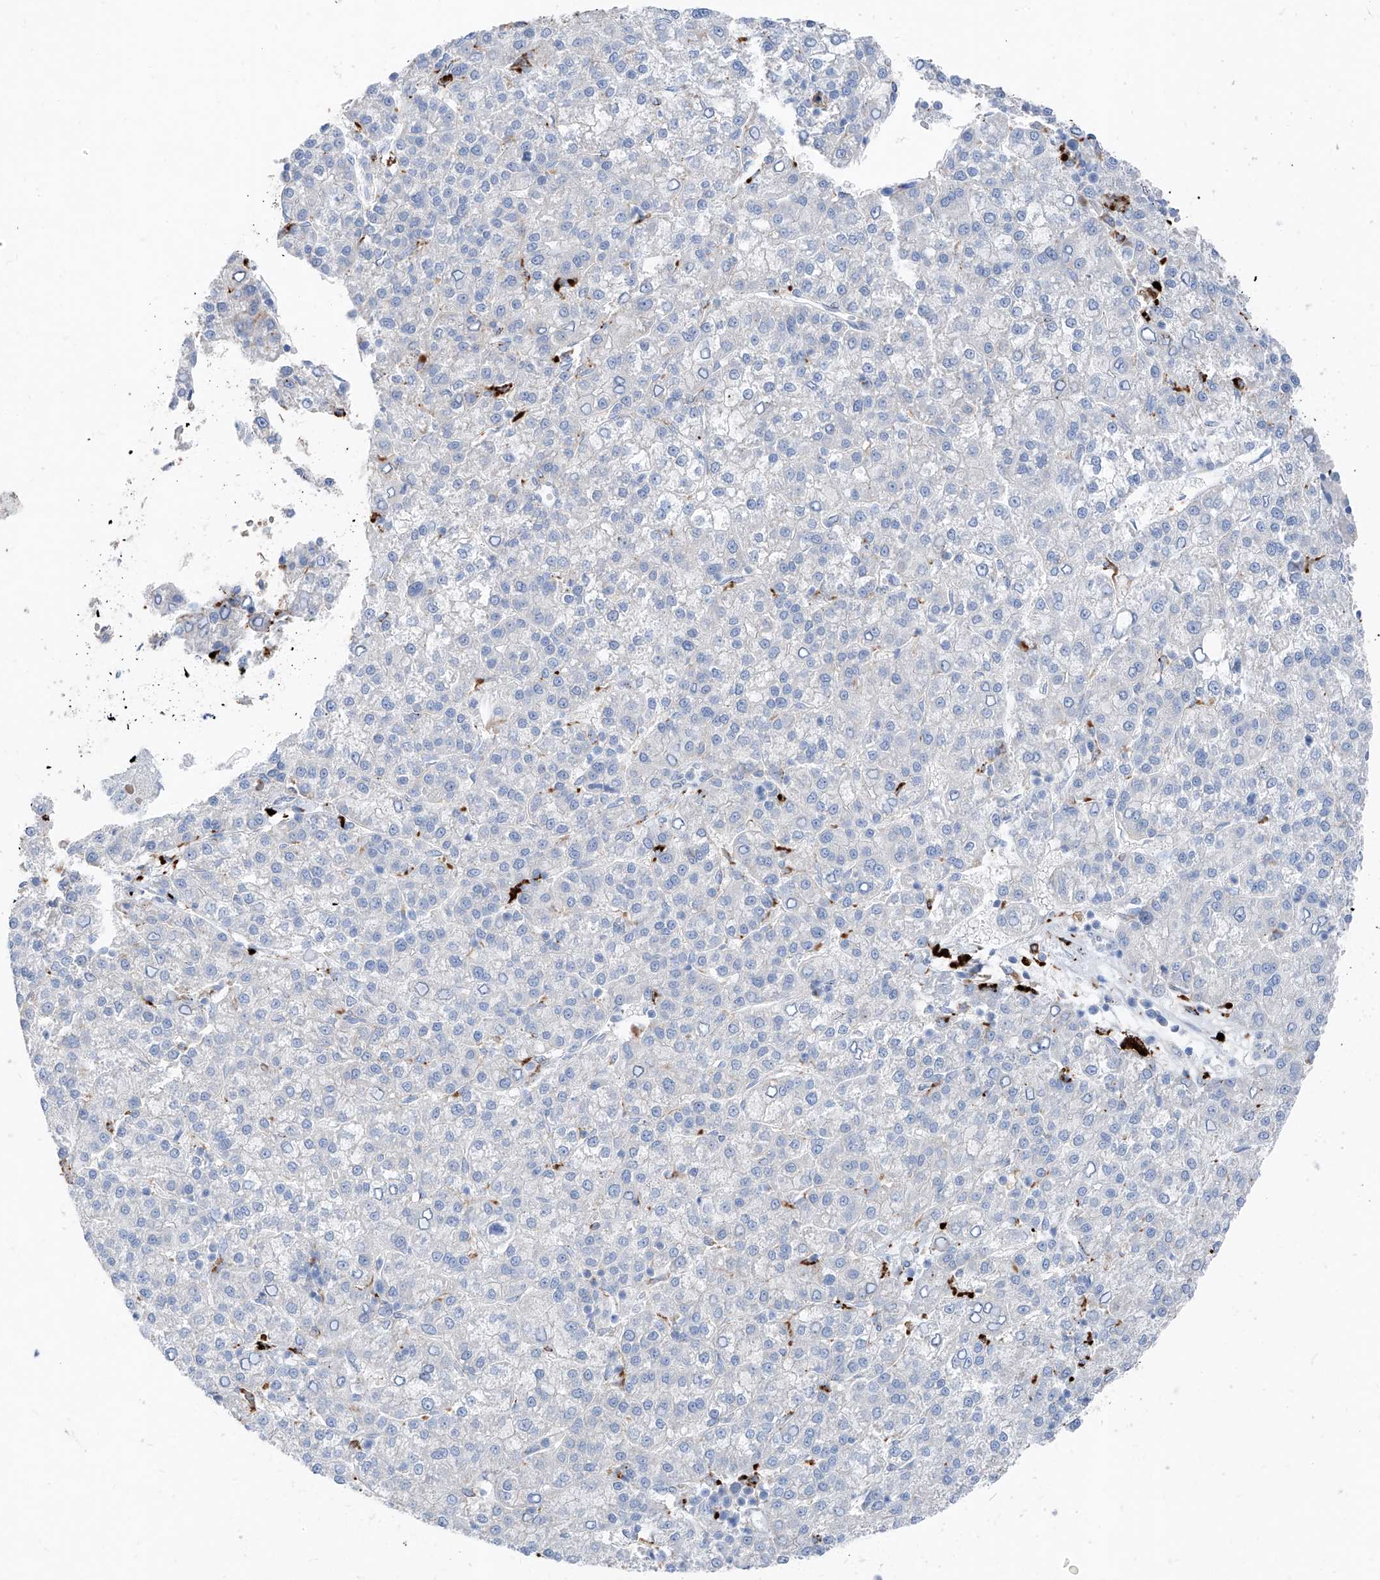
{"staining": {"intensity": "negative", "quantity": "none", "location": "none"}, "tissue": "liver cancer", "cell_type": "Tumor cells", "image_type": "cancer", "snomed": [{"axis": "morphology", "description": "Carcinoma, Hepatocellular, NOS"}, {"axis": "topography", "description": "Liver"}], "caption": "This is an immunohistochemistry (IHC) histopathology image of hepatocellular carcinoma (liver). There is no staining in tumor cells.", "gene": "GPR137C", "patient": {"sex": "female", "age": 58}}